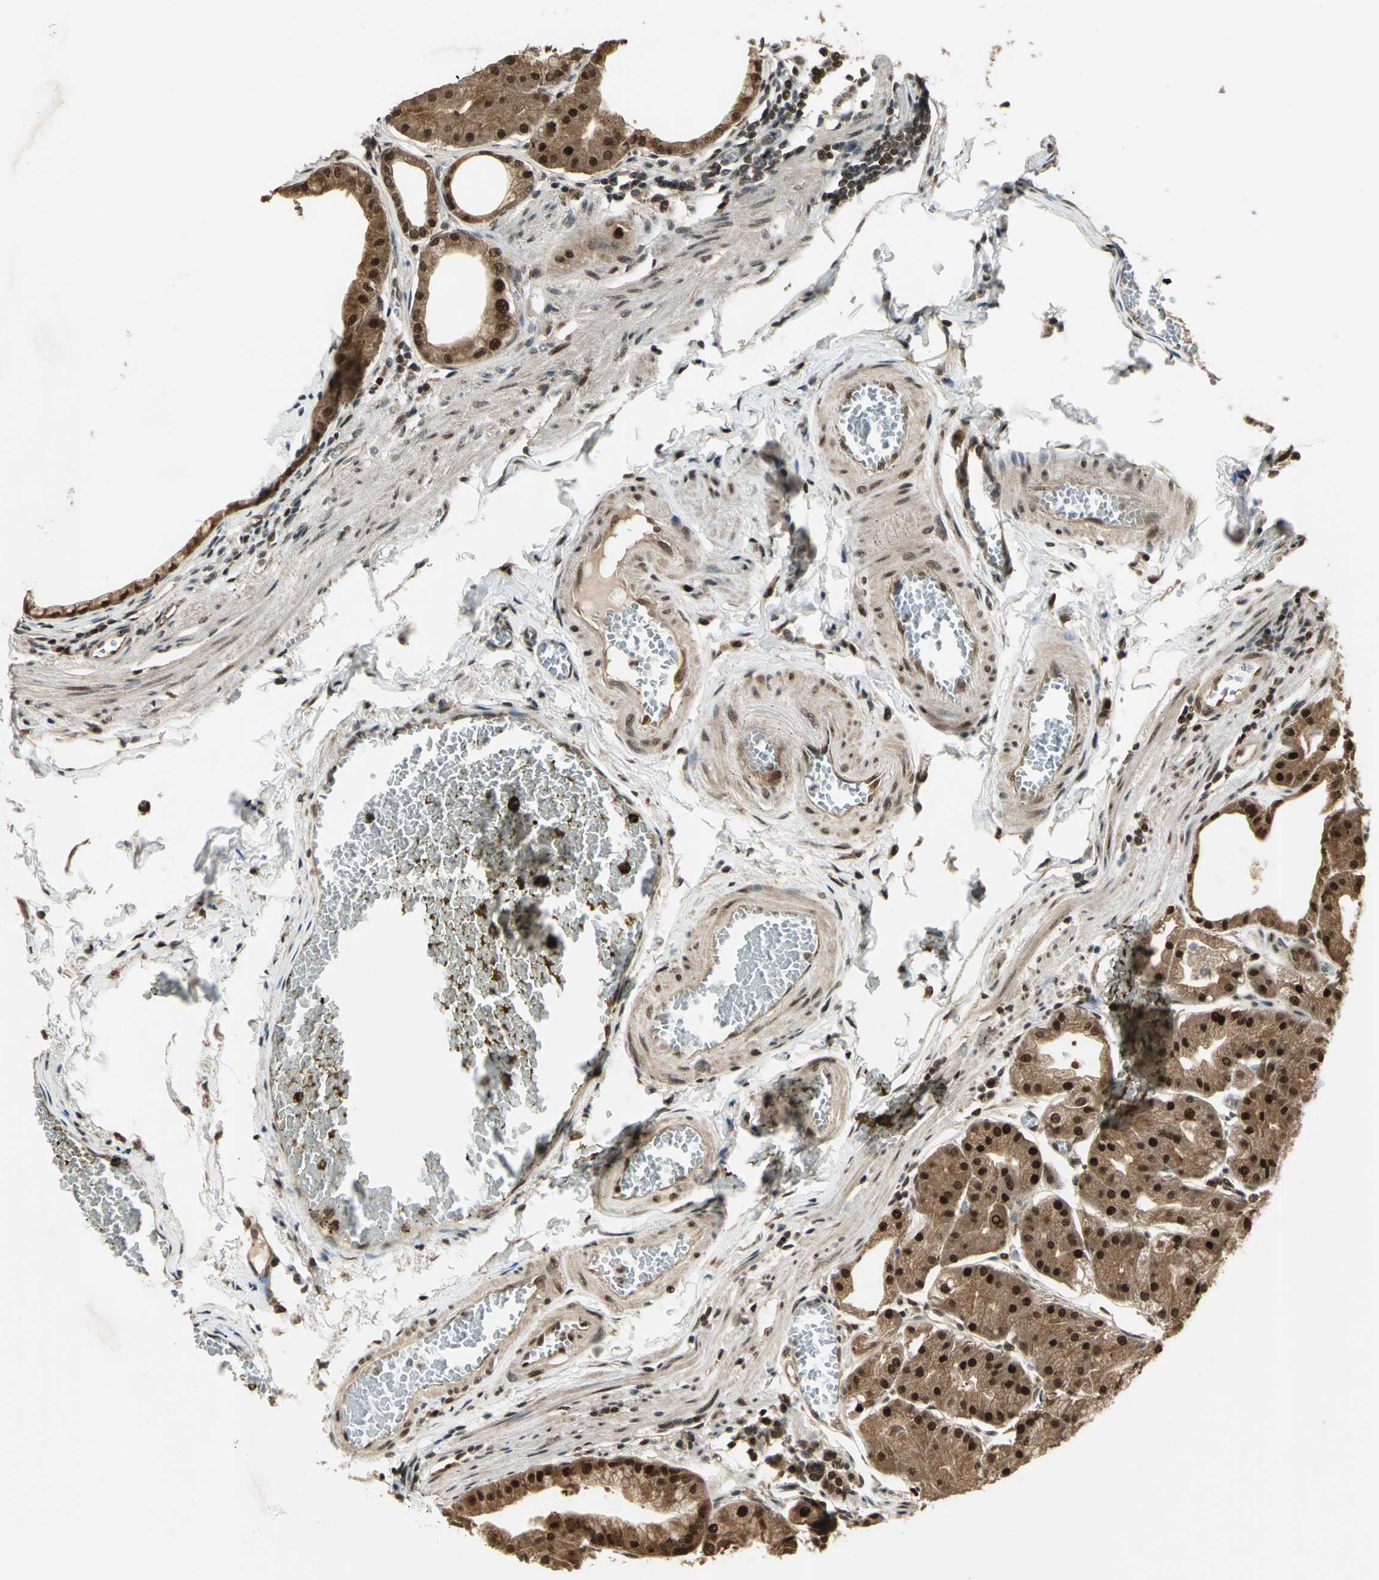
{"staining": {"intensity": "strong", "quantity": ">75%", "location": "cytoplasmic/membranous,nuclear"}, "tissue": "stomach", "cell_type": "Glandular cells", "image_type": "normal", "snomed": [{"axis": "morphology", "description": "Normal tissue, NOS"}, {"axis": "topography", "description": "Stomach, lower"}], "caption": "Glandular cells reveal strong cytoplasmic/membranous,nuclear positivity in about >75% of cells in benign stomach. (brown staining indicates protein expression, while blue staining denotes nuclei).", "gene": "PSMC3", "patient": {"sex": "male", "age": 71}}